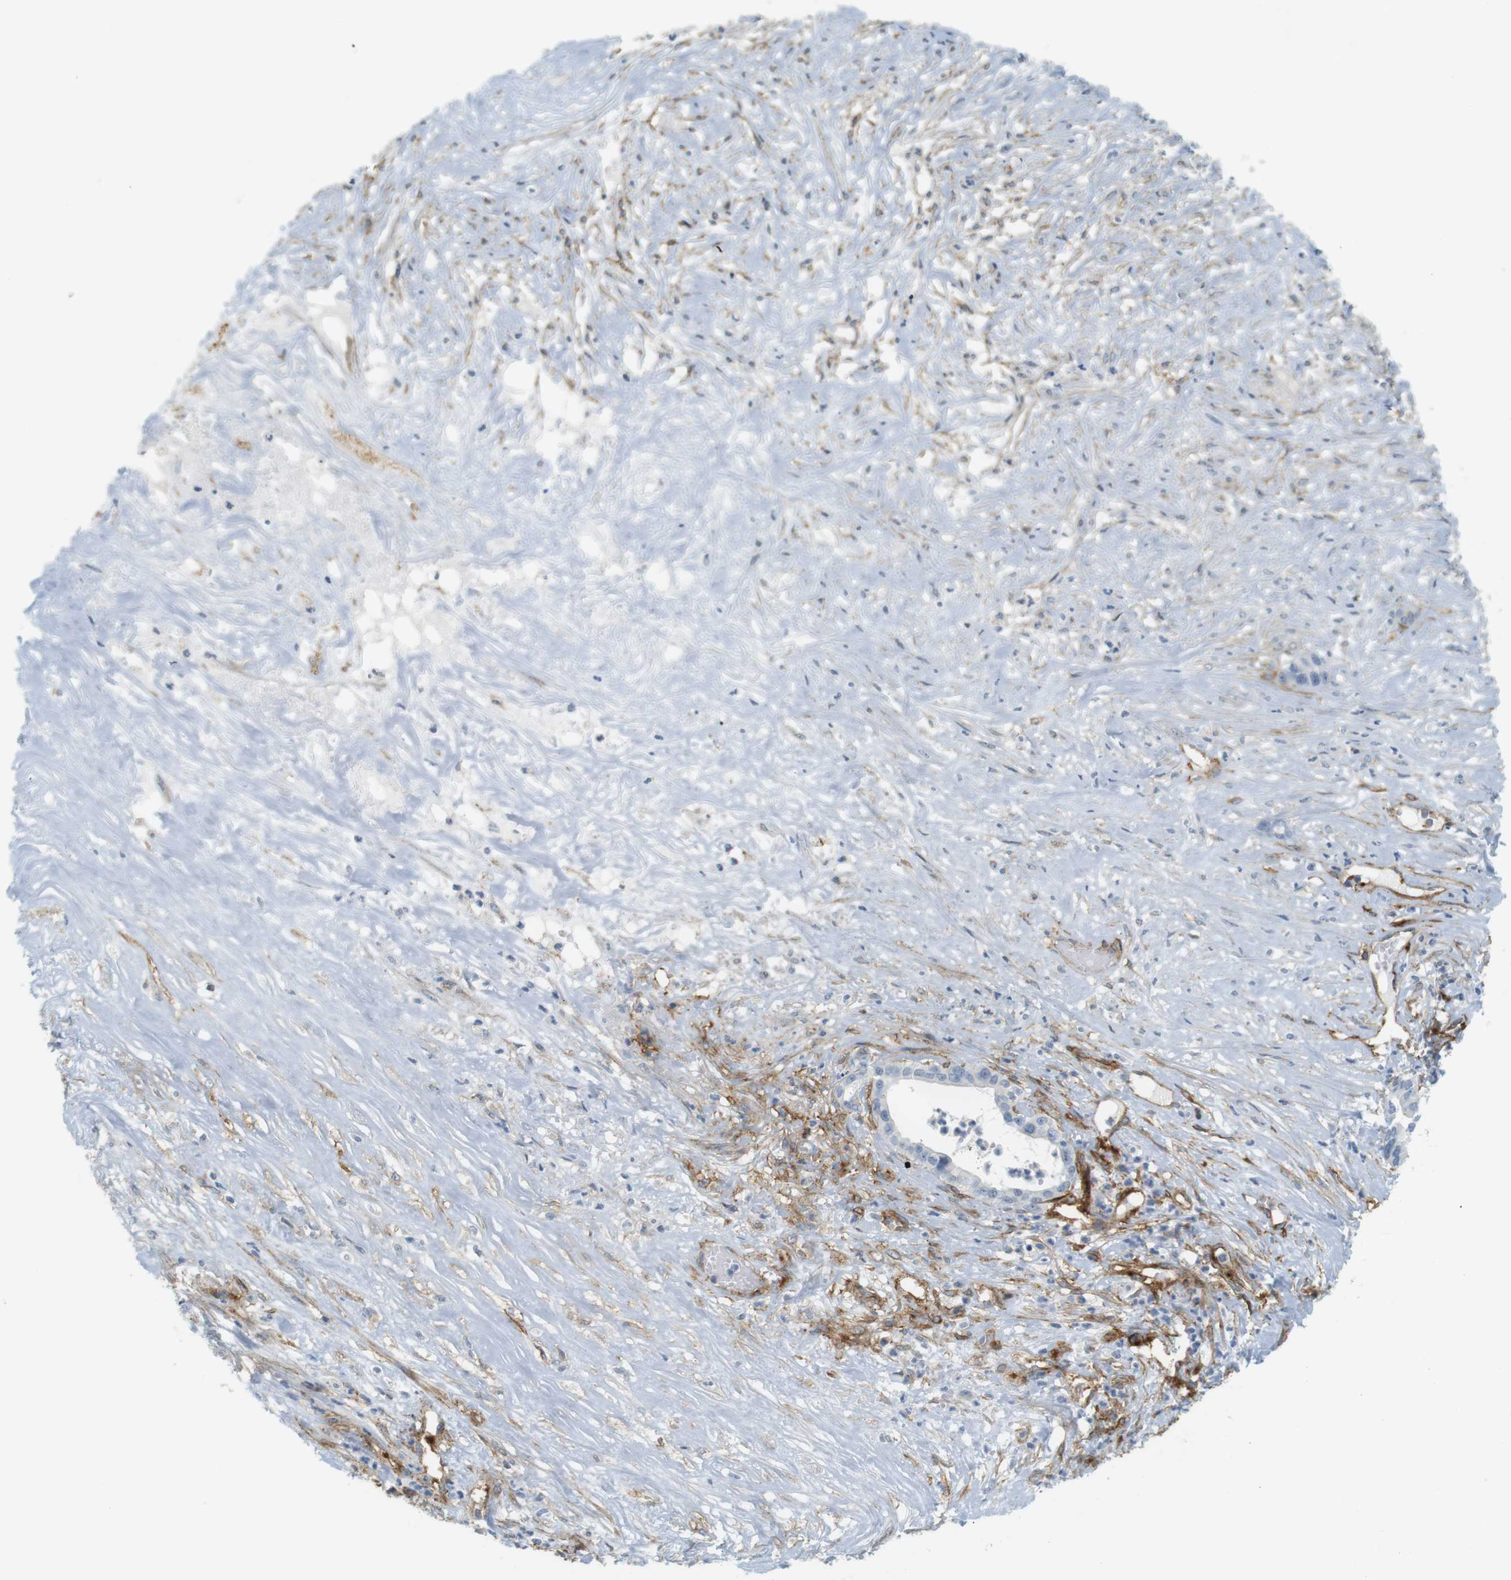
{"staining": {"intensity": "negative", "quantity": "none", "location": "none"}, "tissue": "liver cancer", "cell_type": "Tumor cells", "image_type": "cancer", "snomed": [{"axis": "morphology", "description": "Cholangiocarcinoma"}, {"axis": "topography", "description": "Liver"}], "caption": "Cholangiocarcinoma (liver) was stained to show a protein in brown. There is no significant staining in tumor cells.", "gene": "F2R", "patient": {"sex": "female", "age": 61}}